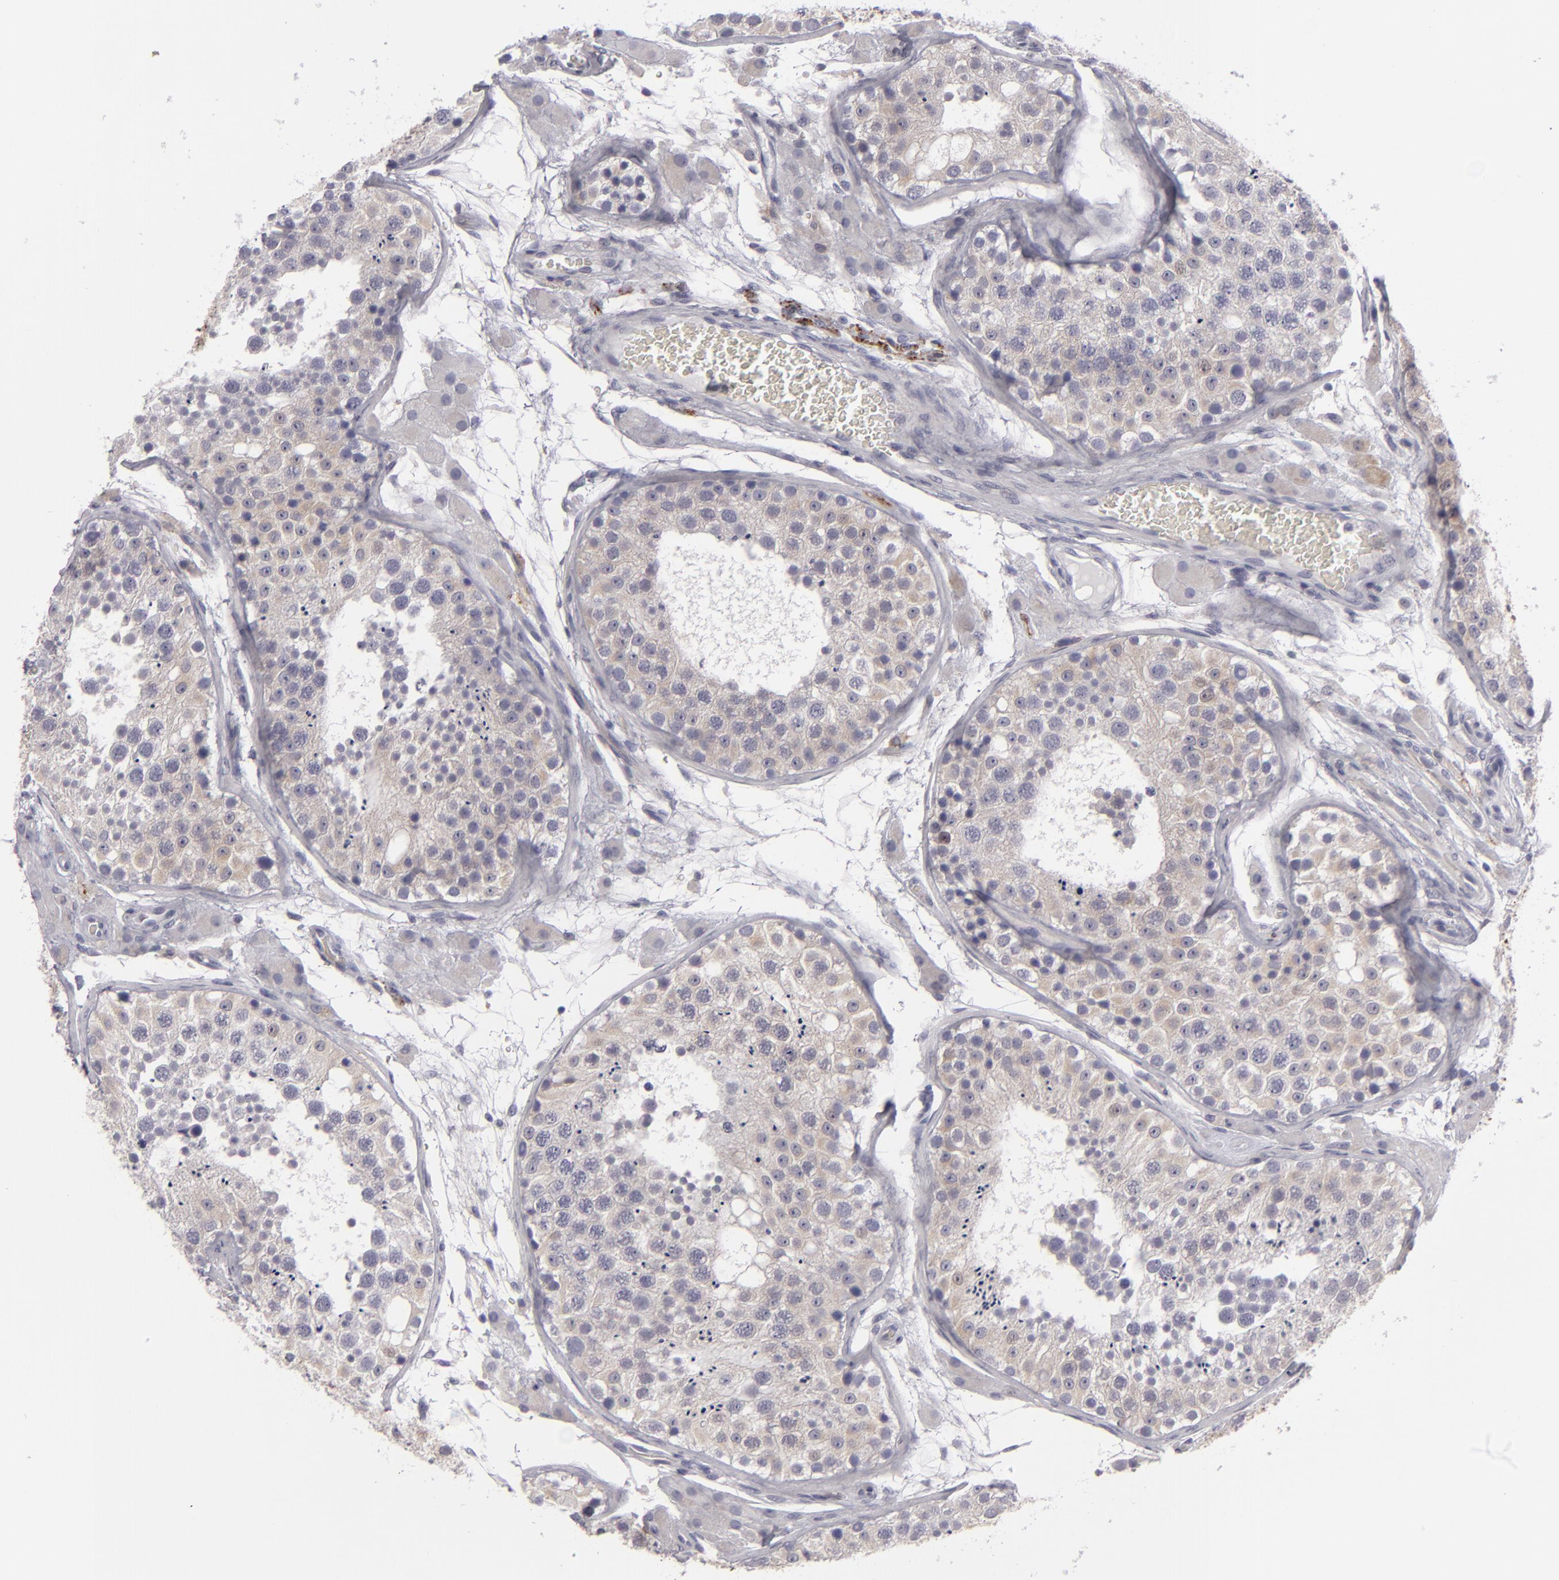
{"staining": {"intensity": "negative", "quantity": "none", "location": "none"}, "tissue": "testis", "cell_type": "Cells in seminiferous ducts", "image_type": "normal", "snomed": [{"axis": "morphology", "description": "Normal tissue, NOS"}, {"axis": "topography", "description": "Testis"}], "caption": "This is a micrograph of immunohistochemistry staining of unremarkable testis, which shows no expression in cells in seminiferous ducts.", "gene": "ALCAM", "patient": {"sex": "male", "age": 26}}